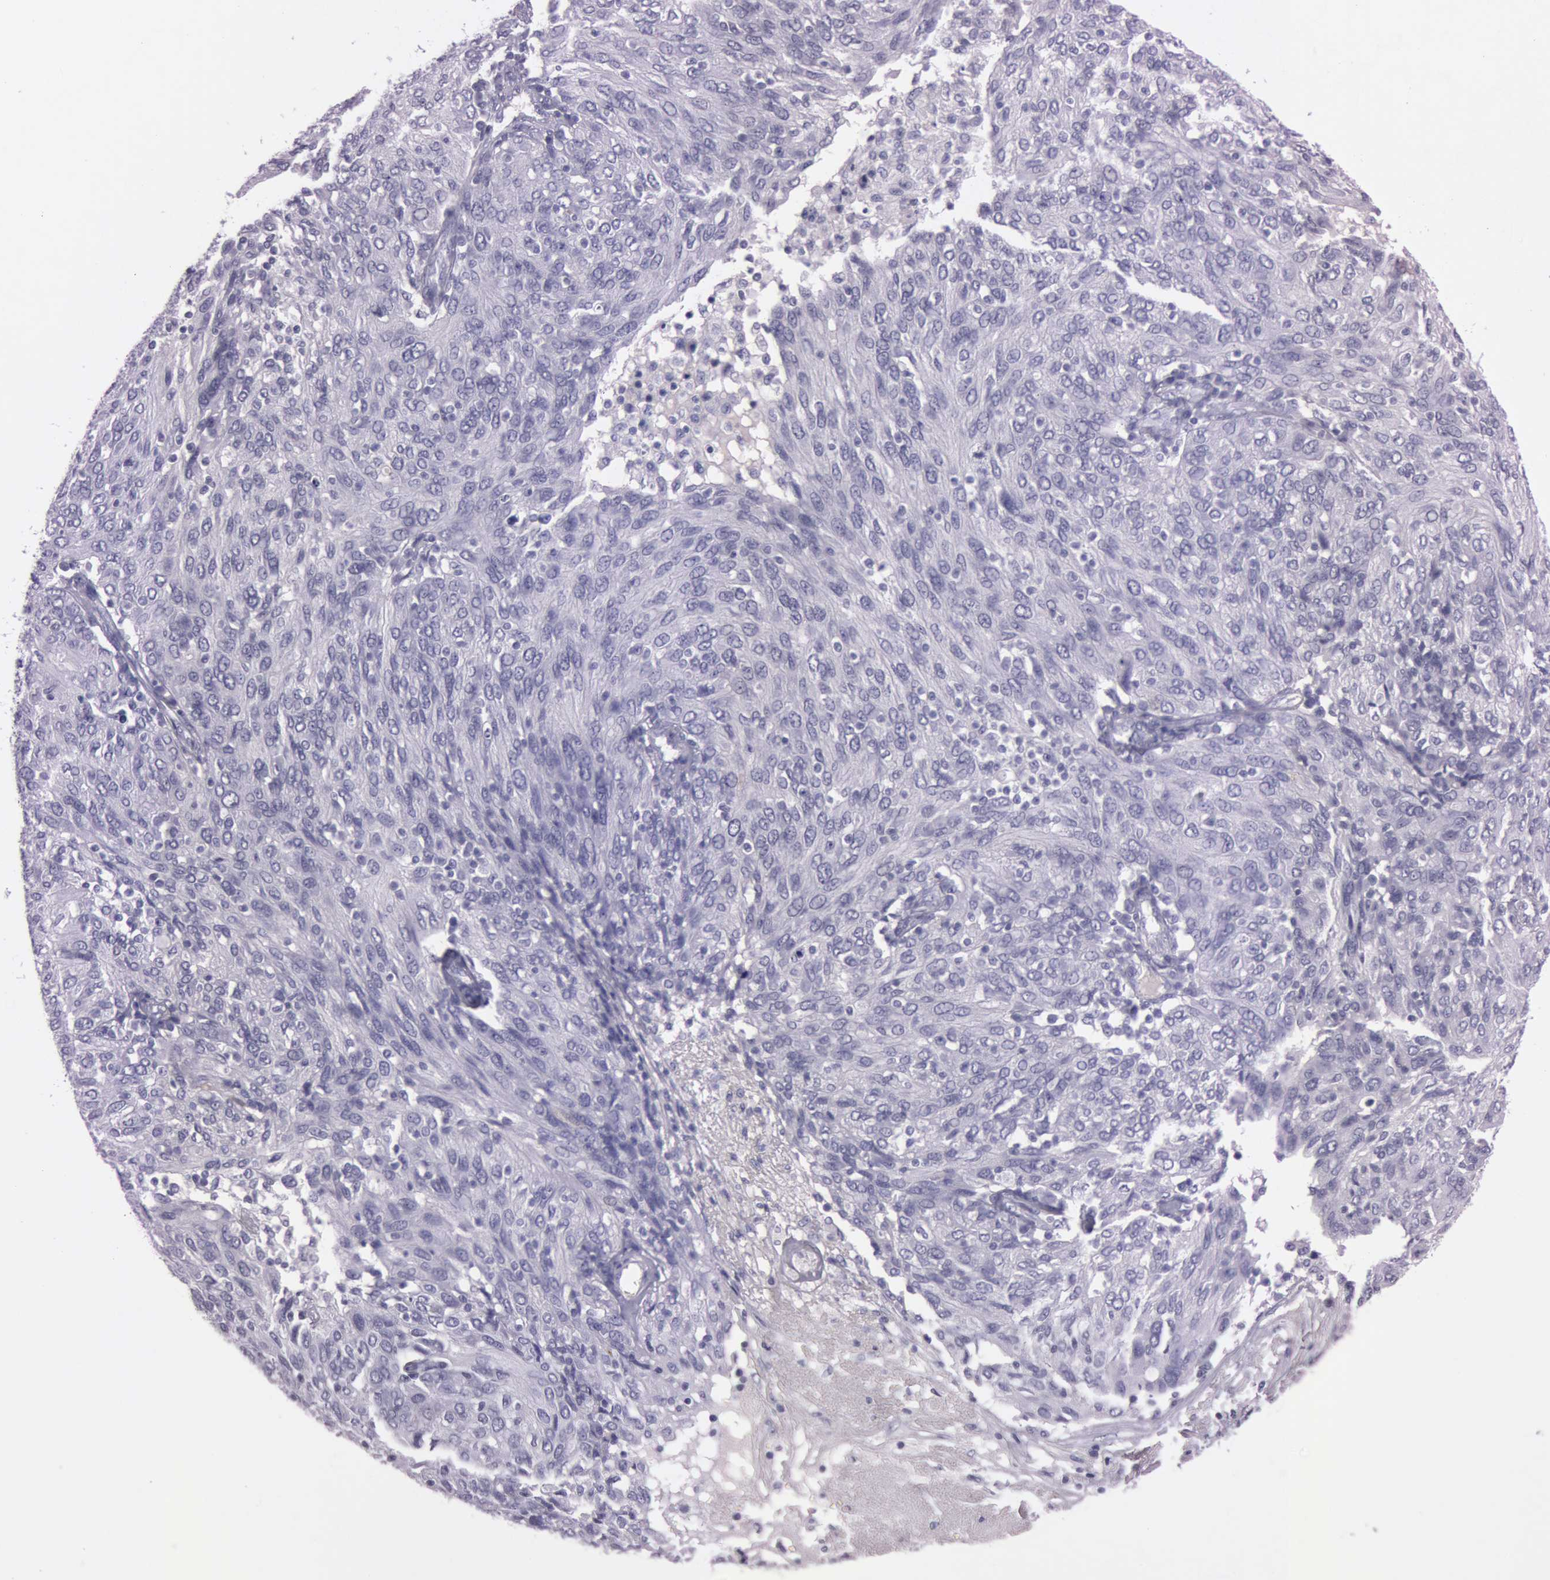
{"staining": {"intensity": "negative", "quantity": "none", "location": "none"}, "tissue": "ovarian cancer", "cell_type": "Tumor cells", "image_type": "cancer", "snomed": [{"axis": "morphology", "description": "Carcinoma, endometroid"}, {"axis": "topography", "description": "Ovary"}], "caption": "The IHC image has no significant expression in tumor cells of endometroid carcinoma (ovarian) tissue.", "gene": "S100A7", "patient": {"sex": "female", "age": 50}}